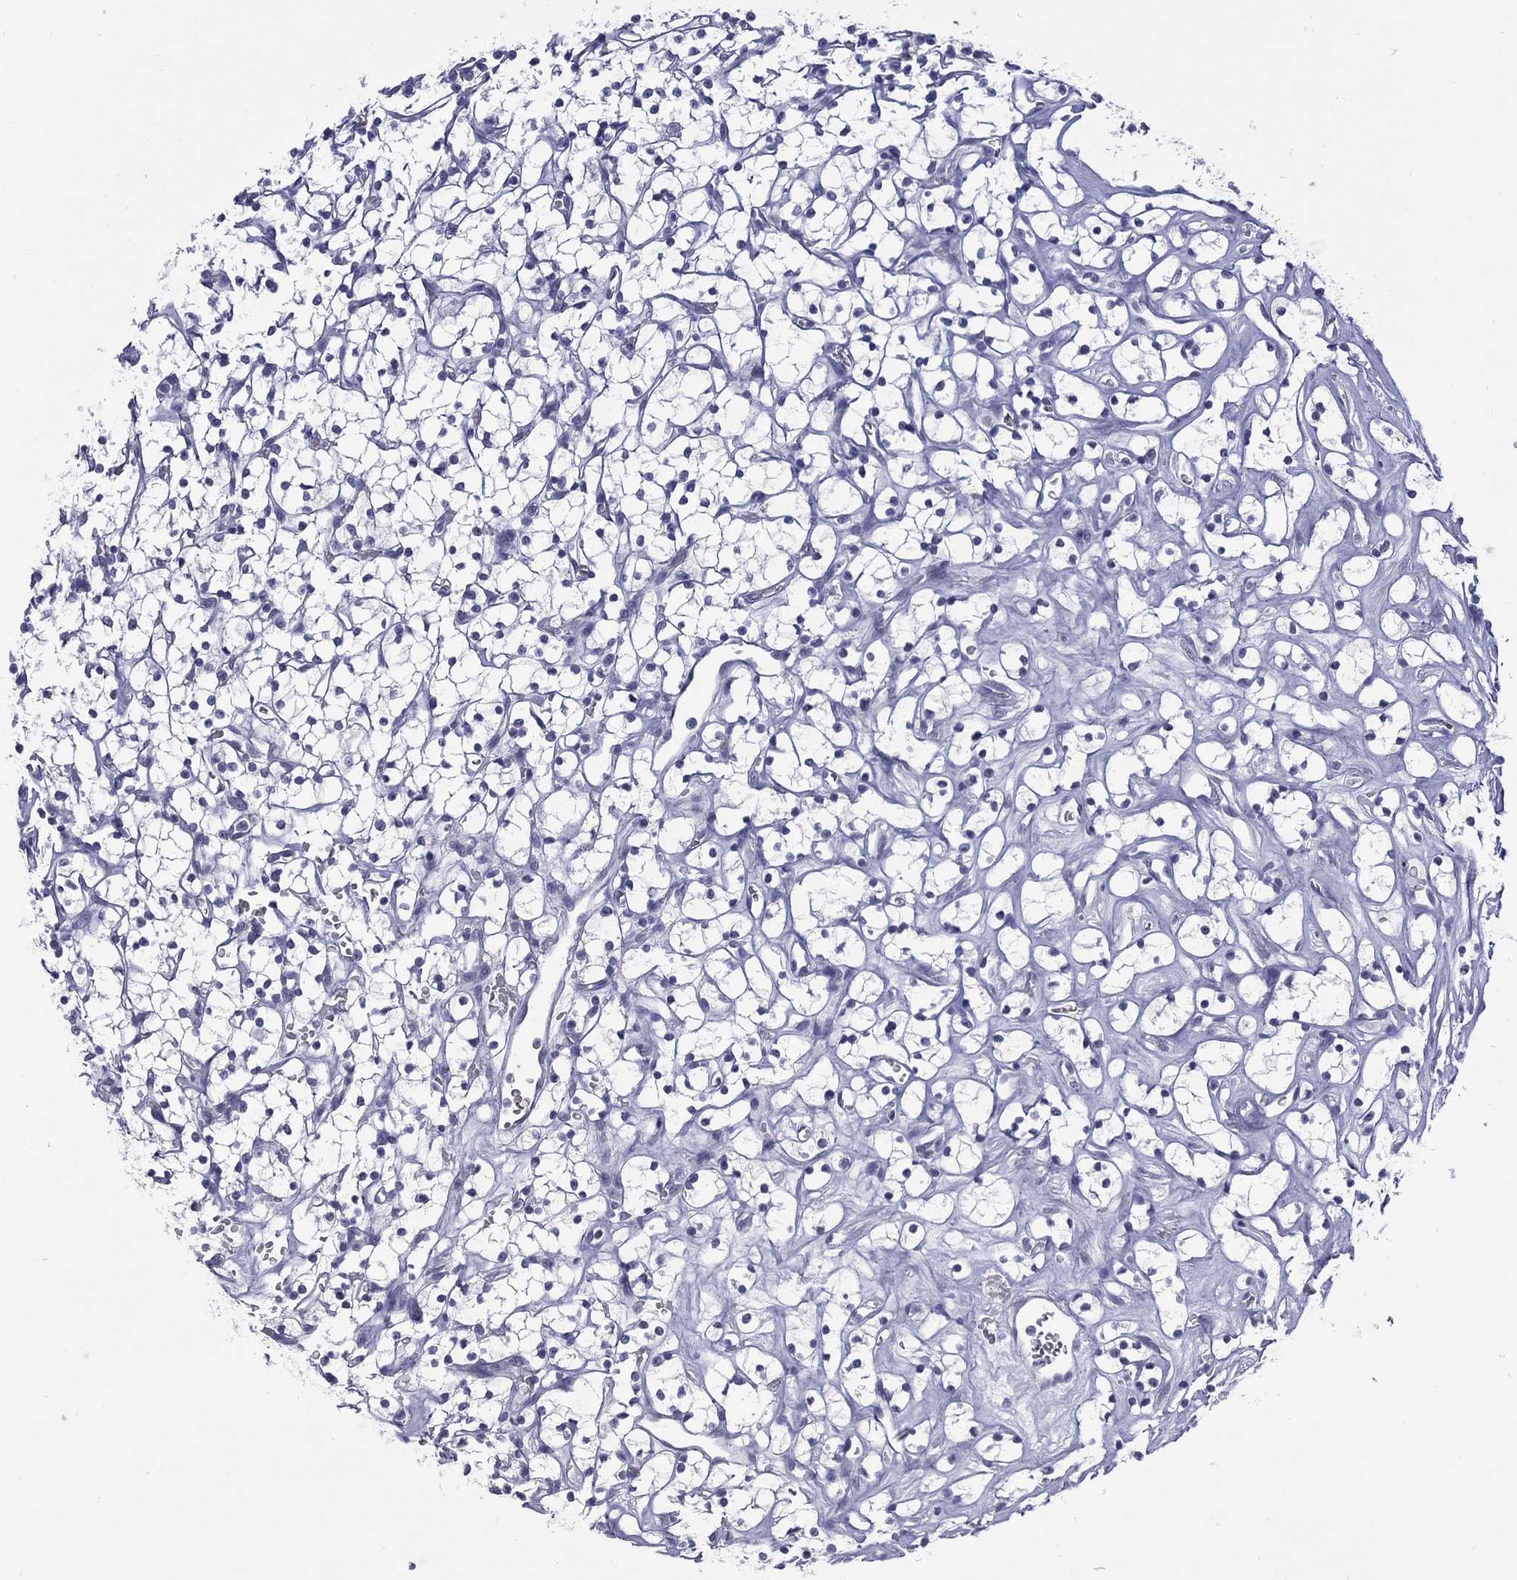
{"staining": {"intensity": "negative", "quantity": "none", "location": "none"}, "tissue": "renal cancer", "cell_type": "Tumor cells", "image_type": "cancer", "snomed": [{"axis": "morphology", "description": "Adenocarcinoma, NOS"}, {"axis": "topography", "description": "Kidney"}], "caption": "DAB (3,3'-diaminobenzidine) immunohistochemical staining of human renal cancer (adenocarcinoma) demonstrates no significant staining in tumor cells.", "gene": "SSX1", "patient": {"sex": "female", "age": 64}}